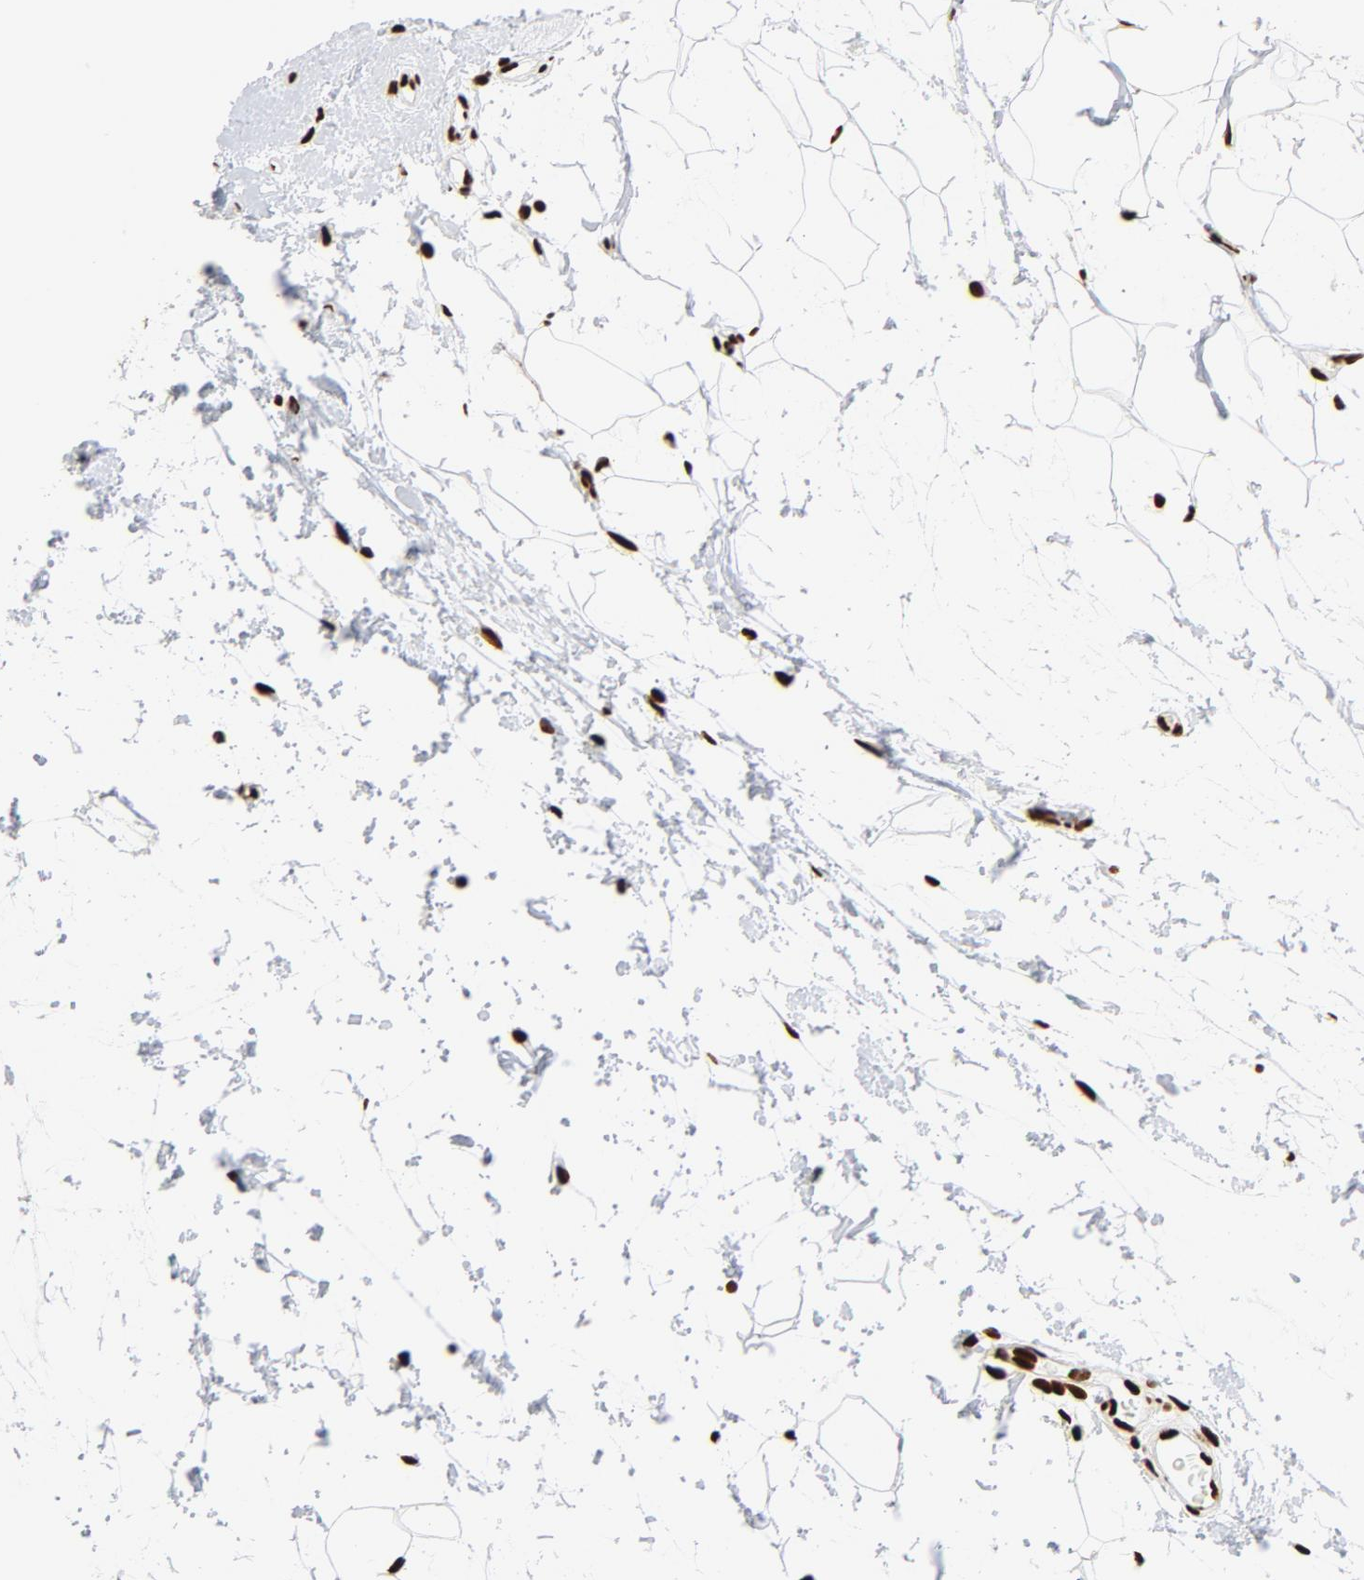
{"staining": {"intensity": "strong", "quantity": ">75%", "location": "nuclear"}, "tissue": "breast cancer", "cell_type": "Tumor cells", "image_type": "cancer", "snomed": [{"axis": "morphology", "description": "Duct carcinoma"}, {"axis": "topography", "description": "Breast"}], "caption": "Breast cancer (infiltrating ductal carcinoma) stained with a protein marker exhibits strong staining in tumor cells.", "gene": "XRCC6", "patient": {"sex": "female", "age": 40}}